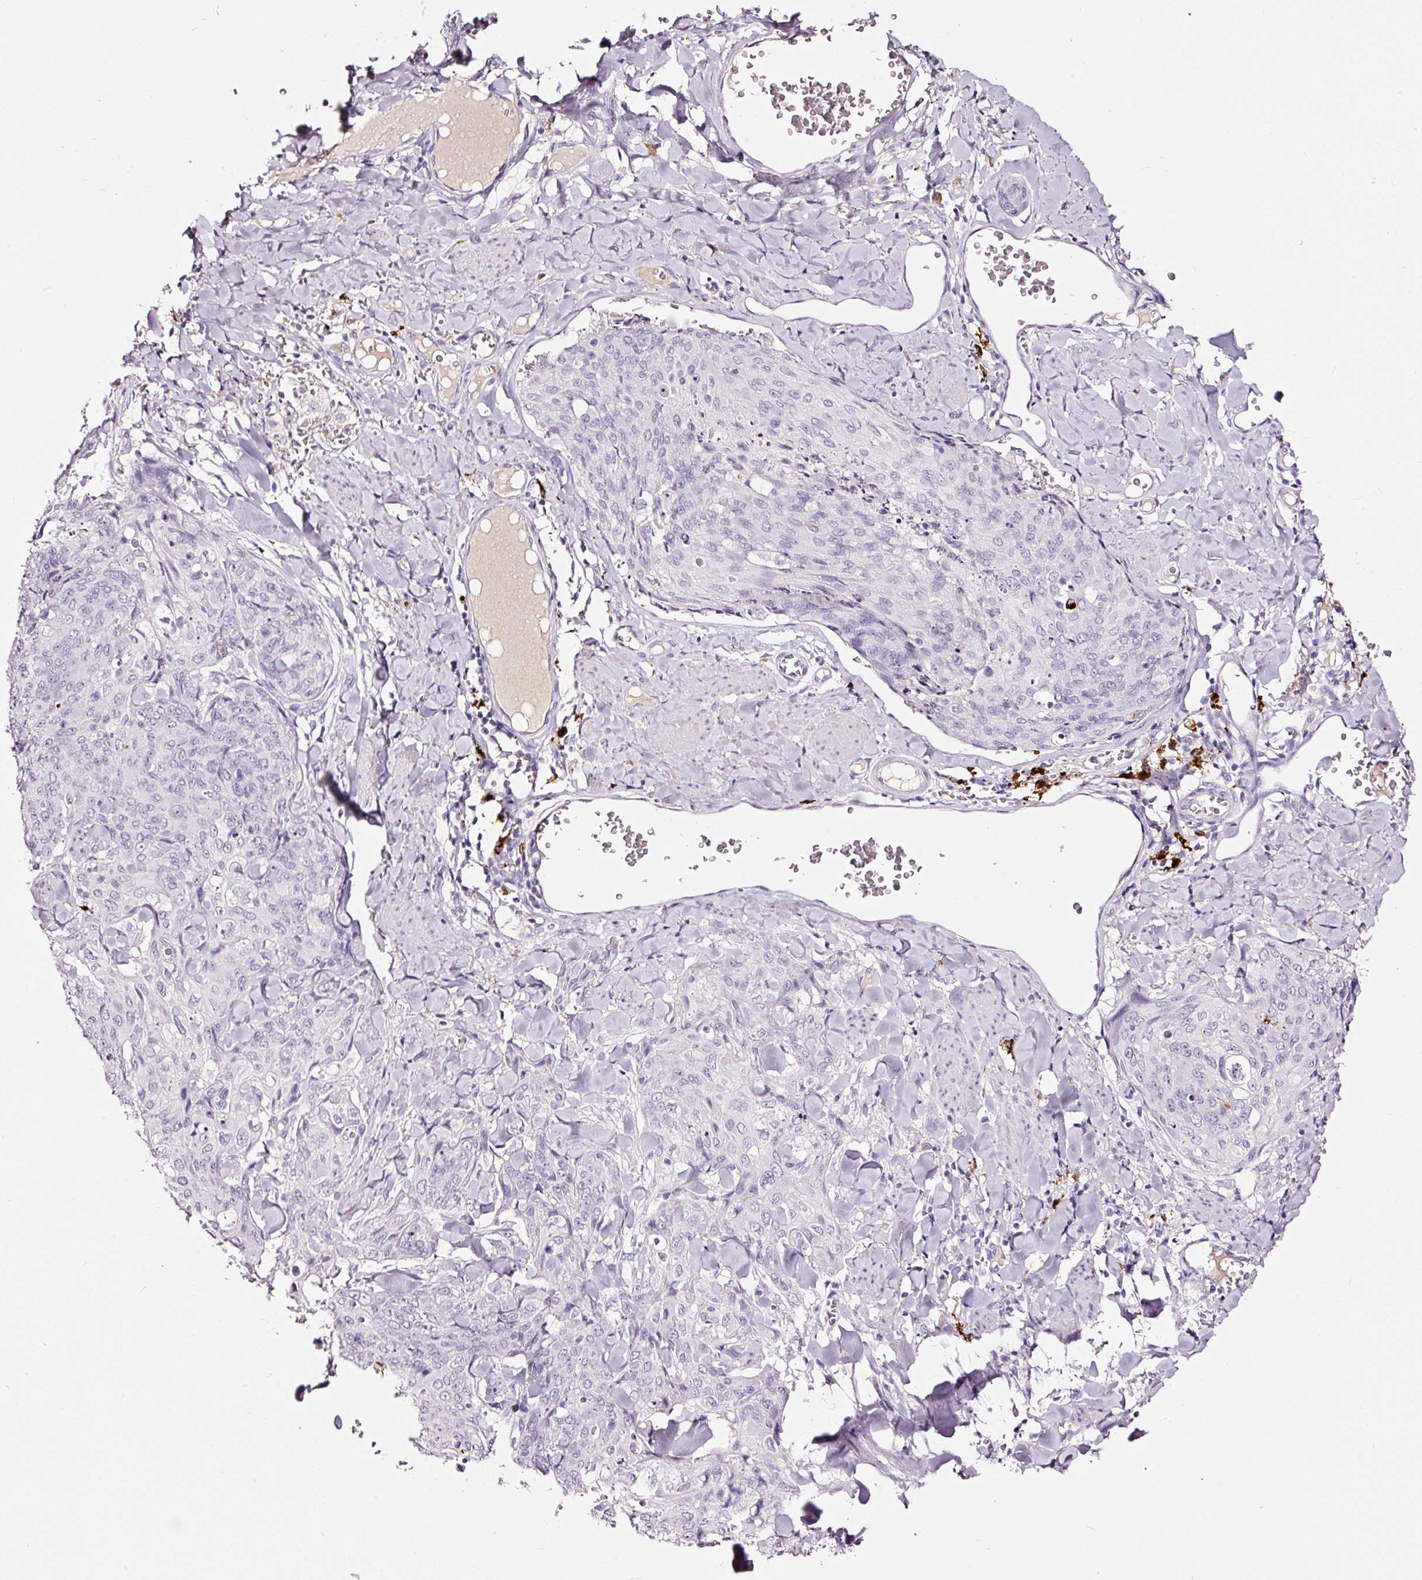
{"staining": {"intensity": "negative", "quantity": "none", "location": "none"}, "tissue": "skin cancer", "cell_type": "Tumor cells", "image_type": "cancer", "snomed": [{"axis": "morphology", "description": "Squamous cell carcinoma, NOS"}, {"axis": "topography", "description": "Skin"}, {"axis": "topography", "description": "Vulva"}], "caption": "There is no significant staining in tumor cells of squamous cell carcinoma (skin).", "gene": "LAMP3", "patient": {"sex": "female", "age": 85}}